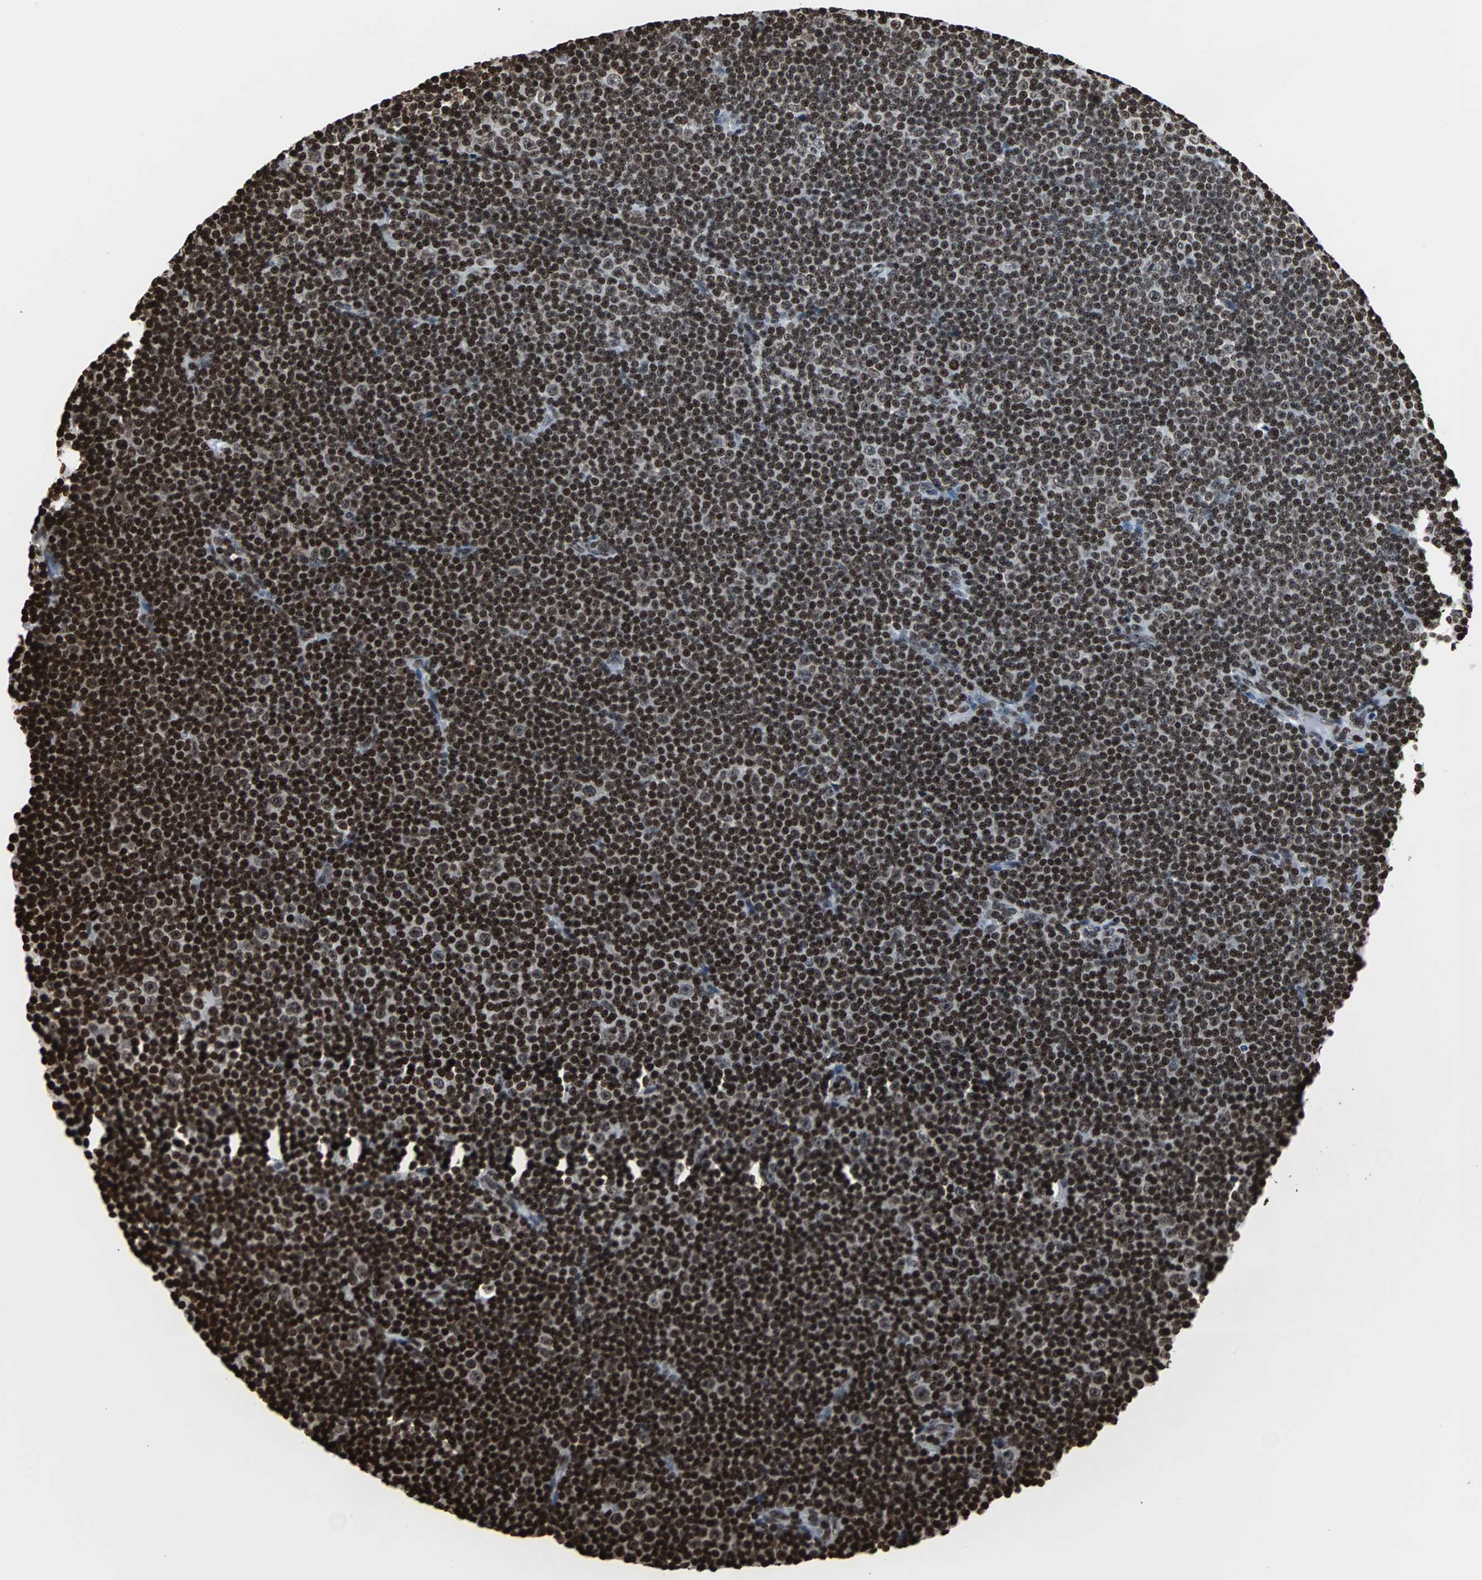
{"staining": {"intensity": "strong", "quantity": ">75%", "location": "nuclear"}, "tissue": "lymphoma", "cell_type": "Tumor cells", "image_type": "cancer", "snomed": [{"axis": "morphology", "description": "Malignant lymphoma, non-Hodgkin's type, Low grade"}, {"axis": "topography", "description": "Lymph node"}], "caption": "Immunohistochemical staining of human low-grade malignant lymphoma, non-Hodgkin's type shows high levels of strong nuclear protein positivity in approximately >75% of tumor cells. Nuclei are stained in blue.", "gene": "H2BC18", "patient": {"sex": "female", "age": 67}}